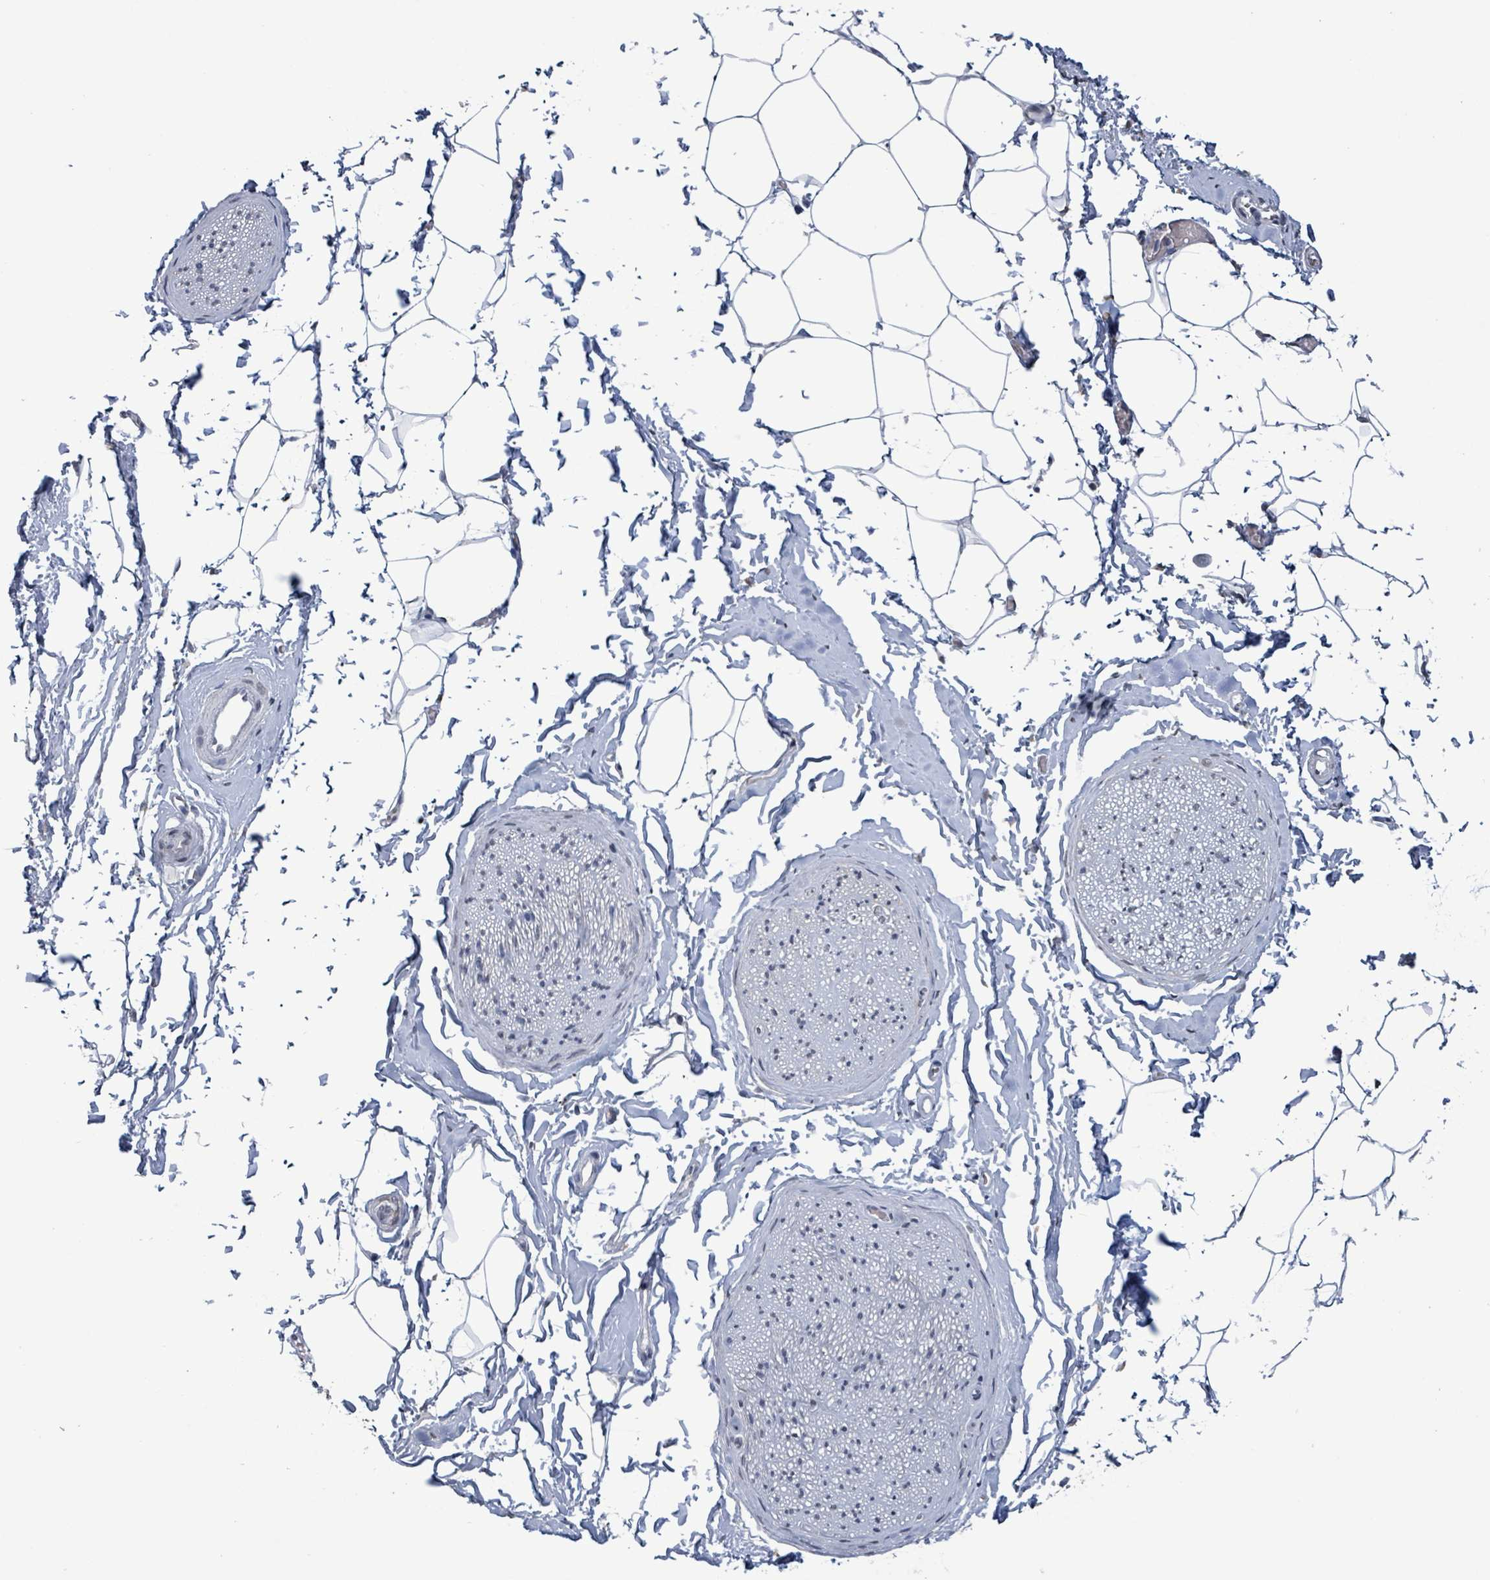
{"staining": {"intensity": "negative", "quantity": "none", "location": "none"}, "tissue": "adipose tissue", "cell_type": "Adipocytes", "image_type": "normal", "snomed": [{"axis": "morphology", "description": "Normal tissue, NOS"}, {"axis": "morphology", "description": "Adenocarcinoma, High grade"}, {"axis": "topography", "description": "Prostate"}, {"axis": "topography", "description": "Peripheral nerve tissue"}], "caption": "DAB (3,3'-diaminobenzidine) immunohistochemical staining of normal human adipose tissue demonstrates no significant staining in adipocytes. (DAB immunohistochemistry (IHC) with hematoxylin counter stain).", "gene": "CA9", "patient": {"sex": "male", "age": 68}}